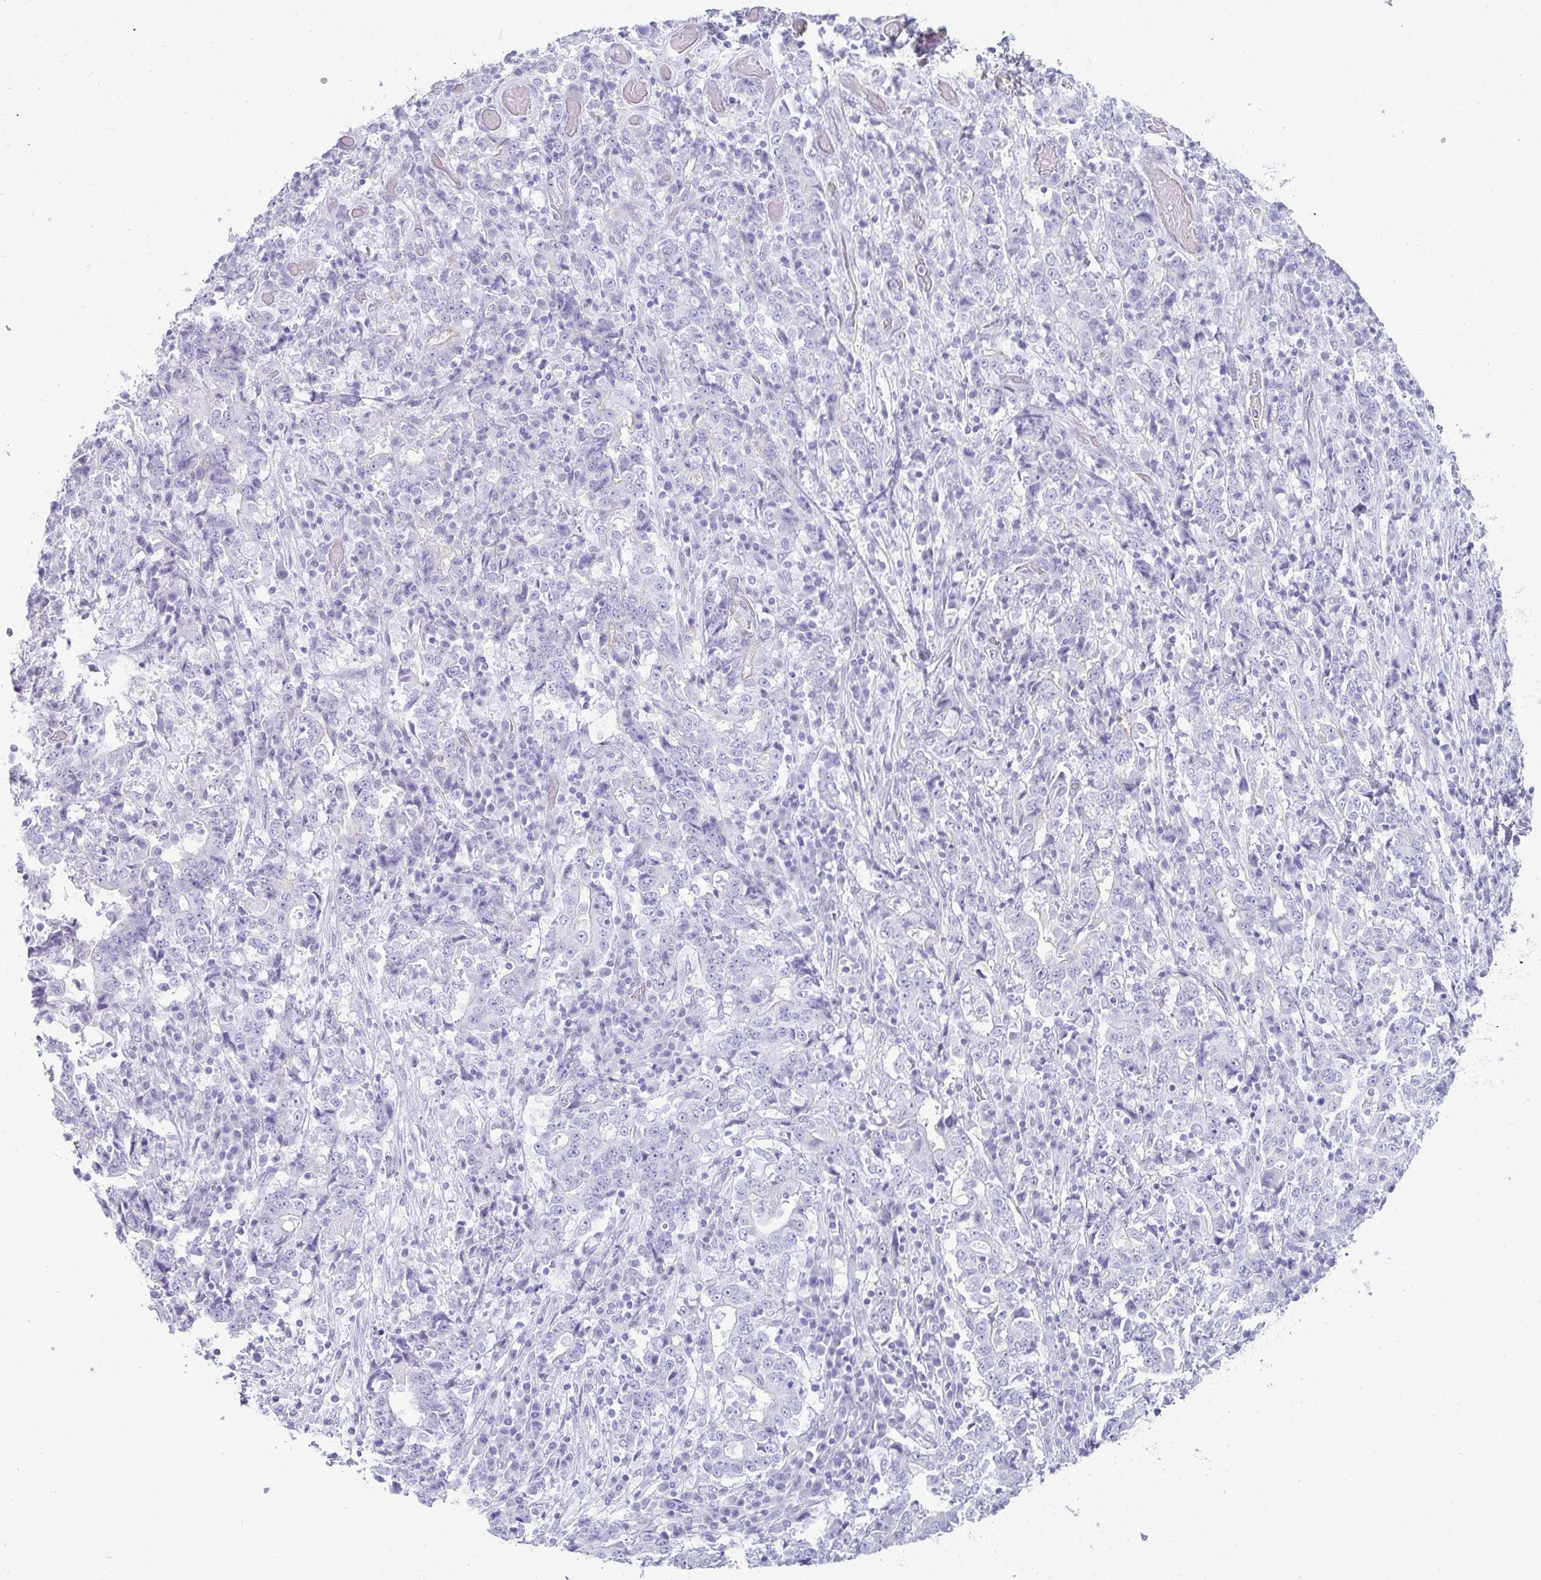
{"staining": {"intensity": "negative", "quantity": "none", "location": "none"}, "tissue": "stomach cancer", "cell_type": "Tumor cells", "image_type": "cancer", "snomed": [{"axis": "morphology", "description": "Normal tissue, NOS"}, {"axis": "morphology", "description": "Adenocarcinoma, NOS"}, {"axis": "topography", "description": "Stomach, upper"}, {"axis": "topography", "description": "Stomach"}], "caption": "DAB (3,3'-diaminobenzidine) immunohistochemical staining of stomach adenocarcinoma shows no significant expression in tumor cells.", "gene": "RASL10A", "patient": {"sex": "male", "age": 59}}